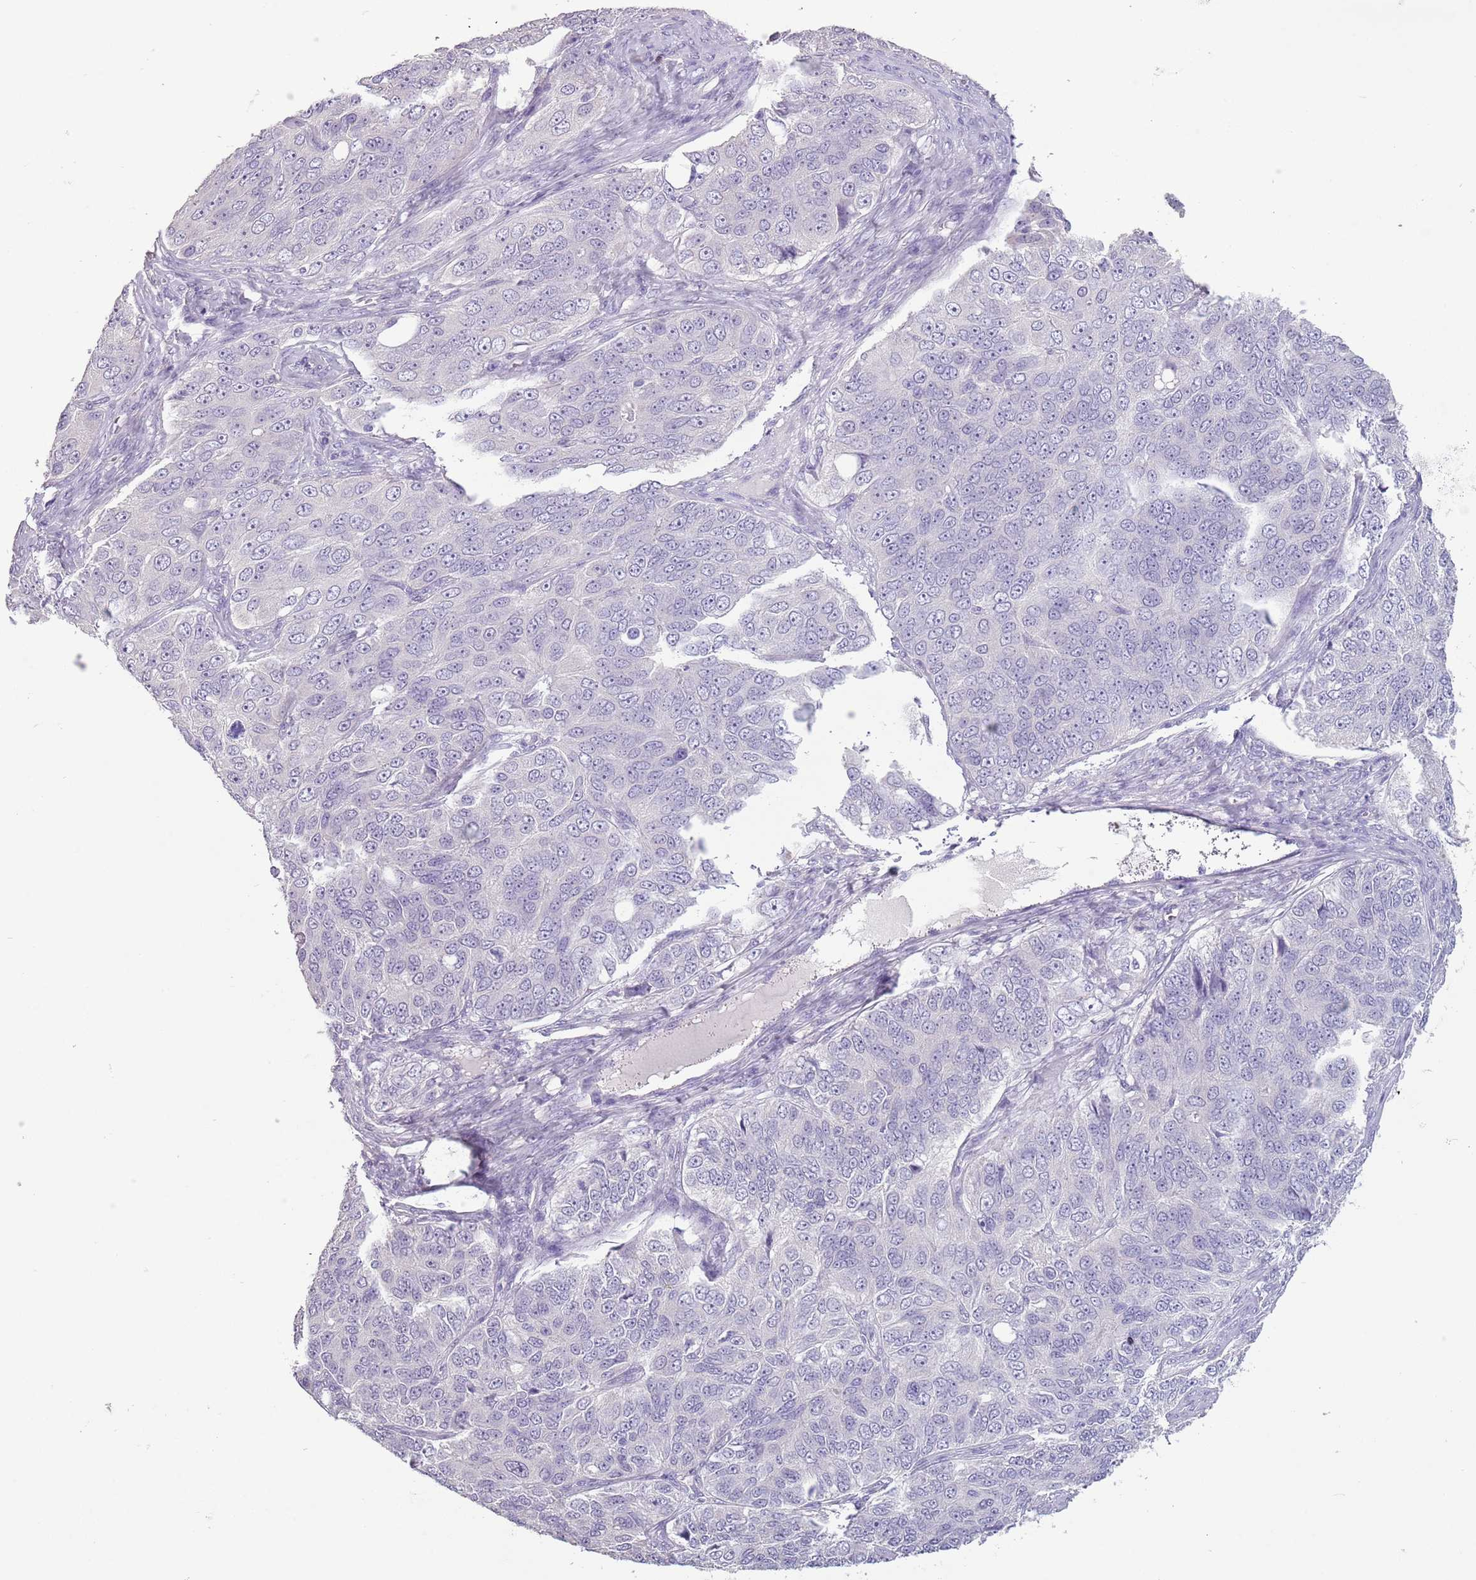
{"staining": {"intensity": "negative", "quantity": "none", "location": "none"}, "tissue": "ovarian cancer", "cell_type": "Tumor cells", "image_type": "cancer", "snomed": [{"axis": "morphology", "description": "Carcinoma, endometroid"}, {"axis": "topography", "description": "Ovary"}], "caption": "Histopathology image shows no protein positivity in tumor cells of ovarian endometroid carcinoma tissue. (Immunohistochemistry (ihc), brightfield microscopy, high magnification).", "gene": "CELF6", "patient": {"sex": "female", "age": 51}}